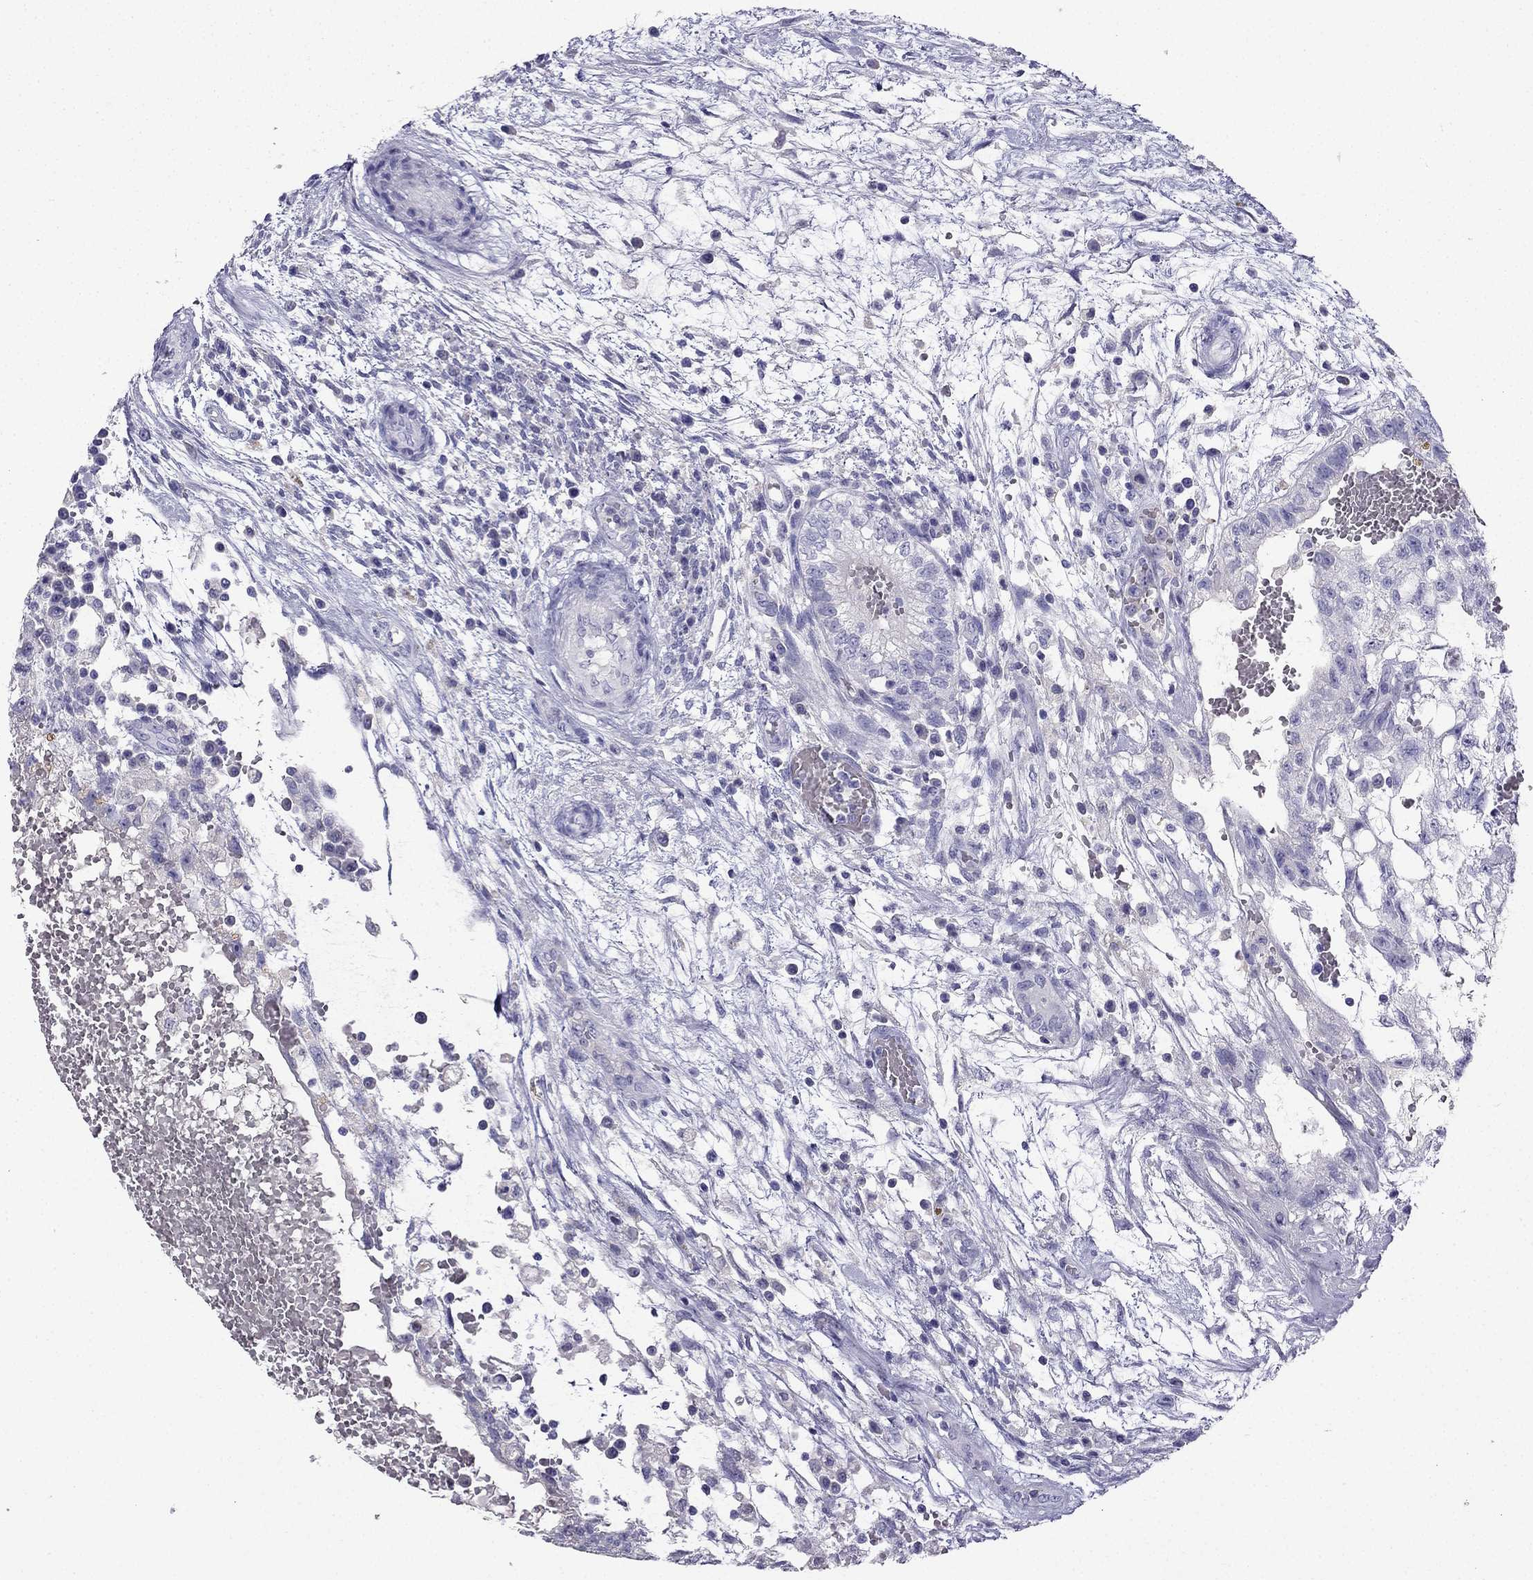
{"staining": {"intensity": "negative", "quantity": "none", "location": "none"}, "tissue": "testis cancer", "cell_type": "Tumor cells", "image_type": "cancer", "snomed": [{"axis": "morphology", "description": "Normal tissue, NOS"}, {"axis": "morphology", "description": "Carcinoma, Embryonal, NOS"}, {"axis": "topography", "description": "Testis"}, {"axis": "topography", "description": "Epididymis"}], "caption": "Human testis embryonal carcinoma stained for a protein using IHC exhibits no staining in tumor cells.", "gene": "NPTX1", "patient": {"sex": "male", "age": 32}}